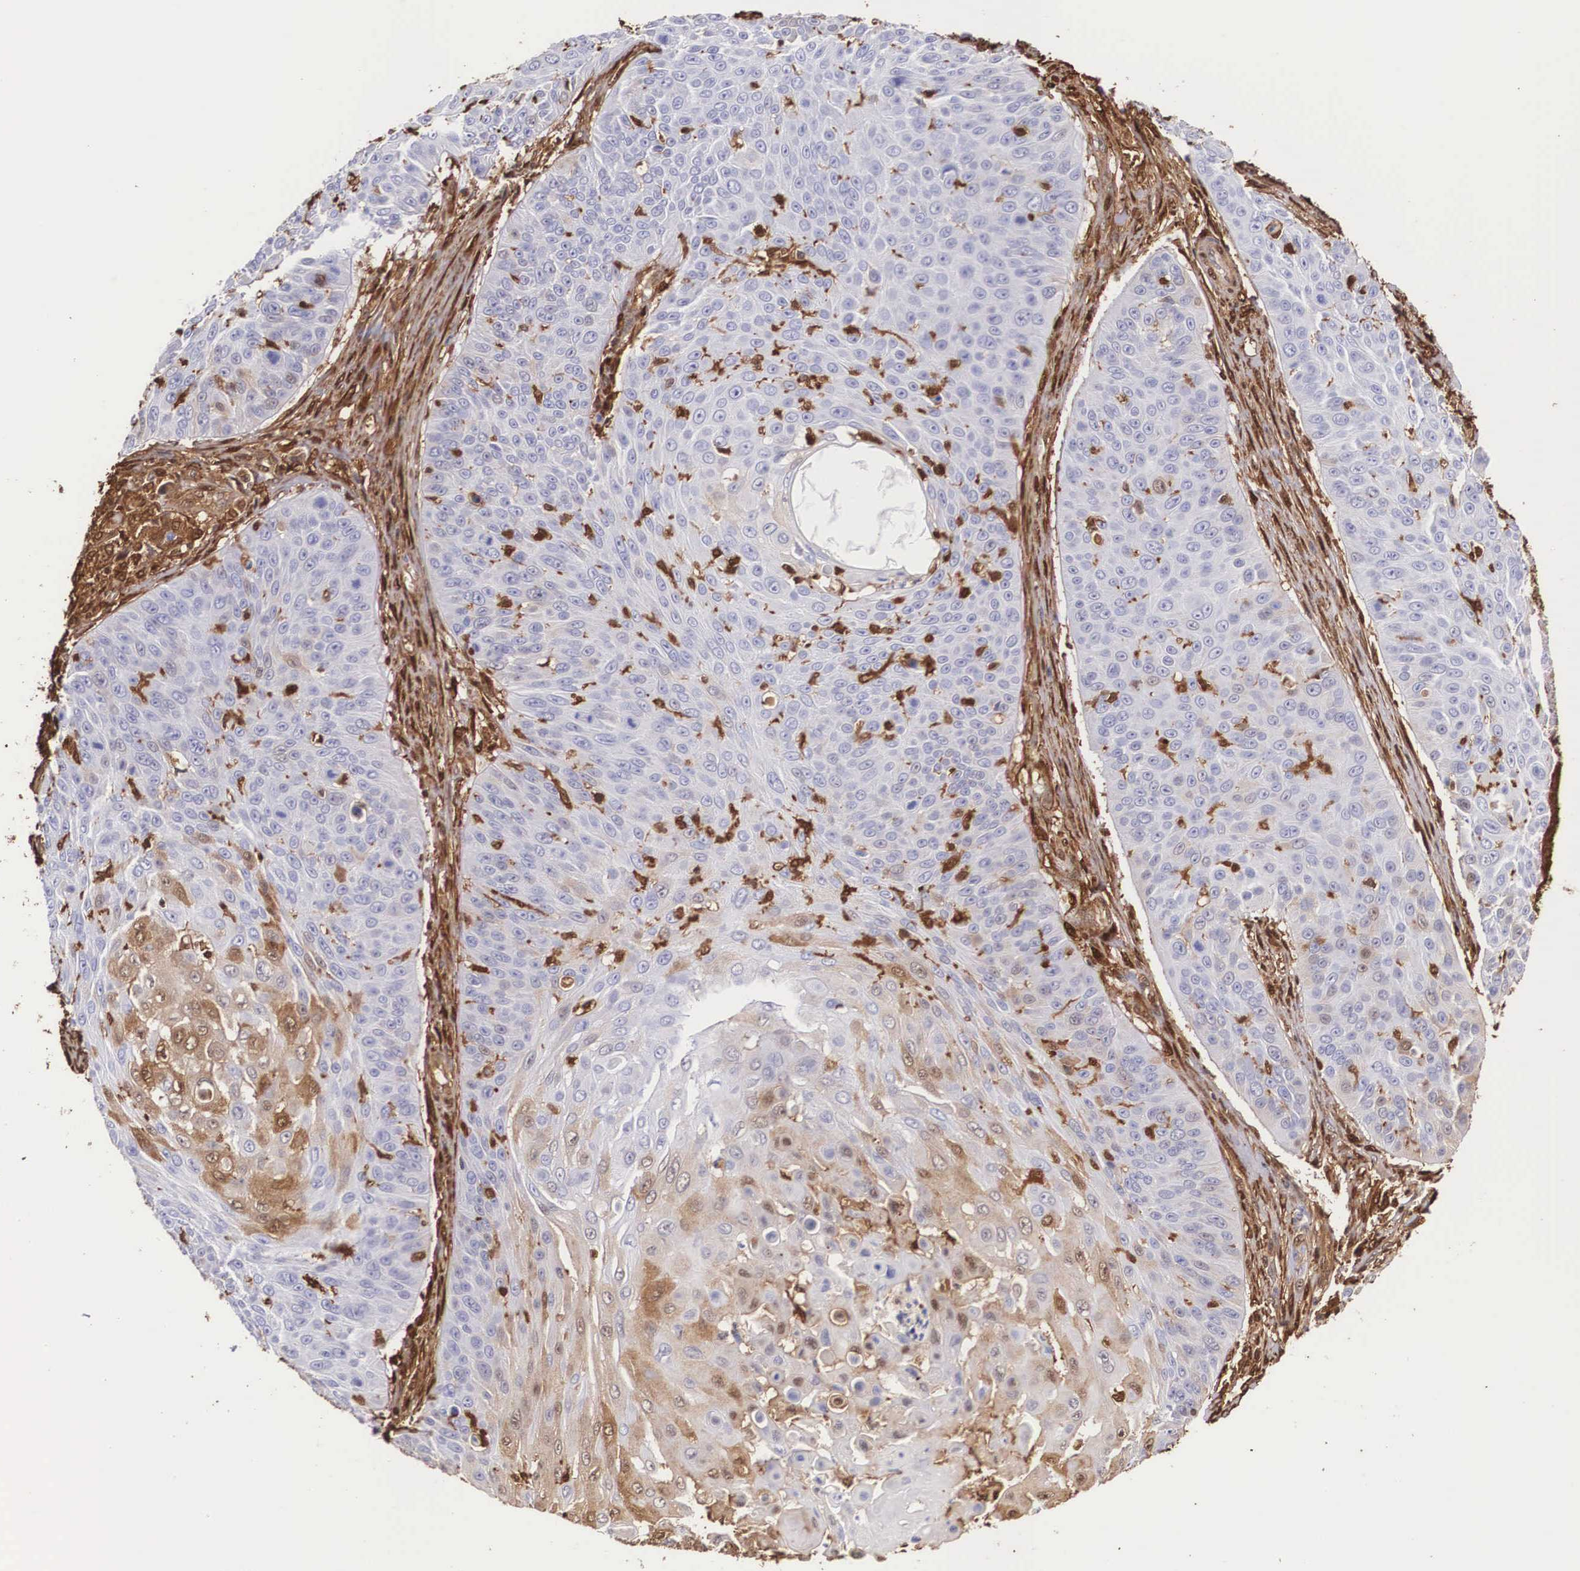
{"staining": {"intensity": "moderate", "quantity": "<25%", "location": "cytoplasmic/membranous,nuclear"}, "tissue": "skin cancer", "cell_type": "Tumor cells", "image_type": "cancer", "snomed": [{"axis": "morphology", "description": "Squamous cell carcinoma, NOS"}, {"axis": "topography", "description": "Skin"}], "caption": "Protein analysis of squamous cell carcinoma (skin) tissue shows moderate cytoplasmic/membranous and nuclear staining in about <25% of tumor cells.", "gene": "LGALS1", "patient": {"sex": "male", "age": 82}}